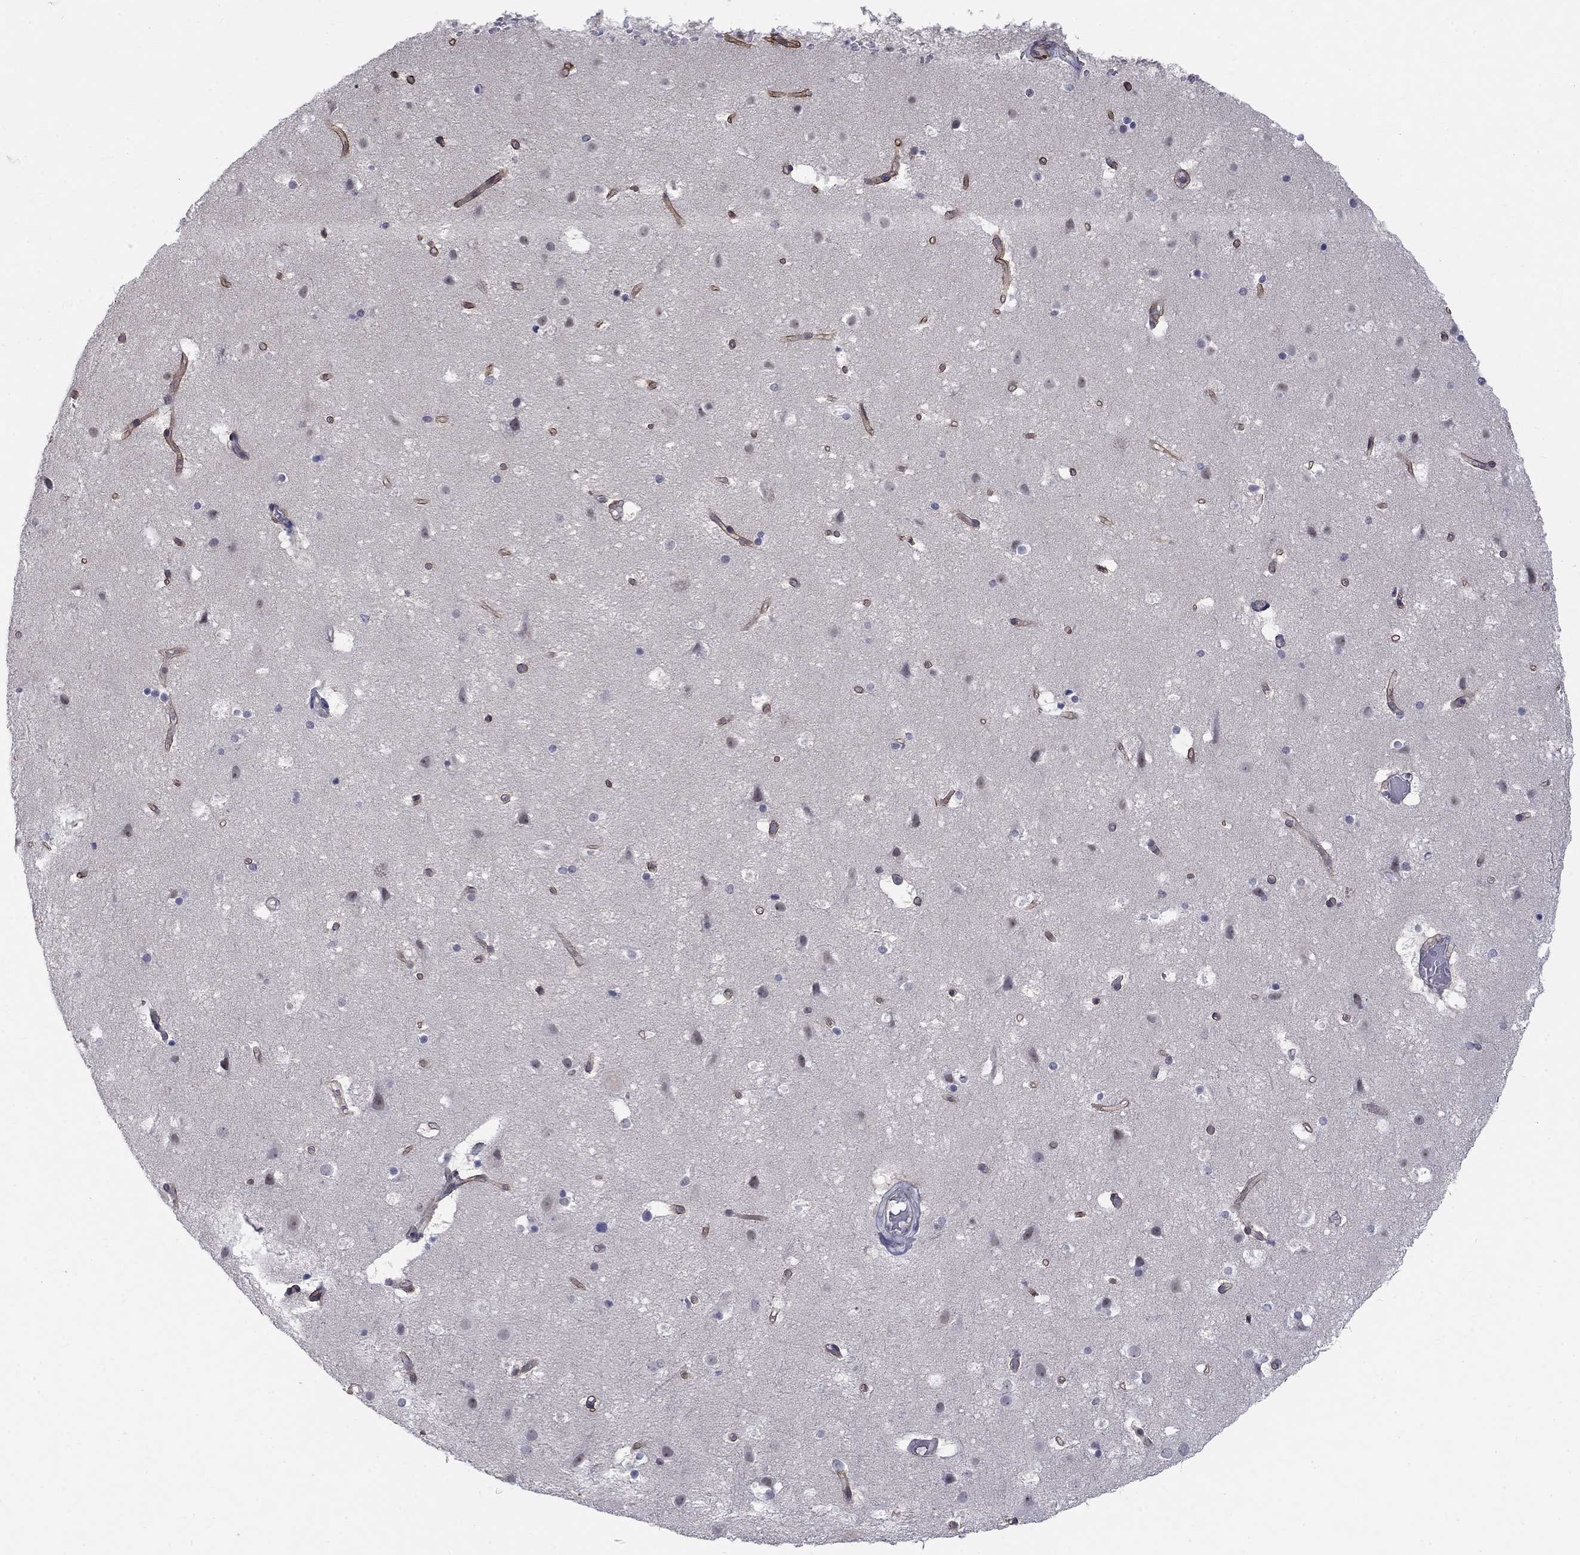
{"staining": {"intensity": "moderate", "quantity": "25%-75%", "location": "cytoplasmic/membranous"}, "tissue": "cerebral cortex", "cell_type": "Endothelial cells", "image_type": "normal", "snomed": [{"axis": "morphology", "description": "Normal tissue, NOS"}, {"axis": "topography", "description": "Cerebral cortex"}], "caption": "The immunohistochemical stain highlights moderate cytoplasmic/membranous positivity in endothelial cells of normal cerebral cortex. (IHC, brightfield microscopy, high magnification).", "gene": "EGFLAM", "patient": {"sex": "female", "age": 52}}